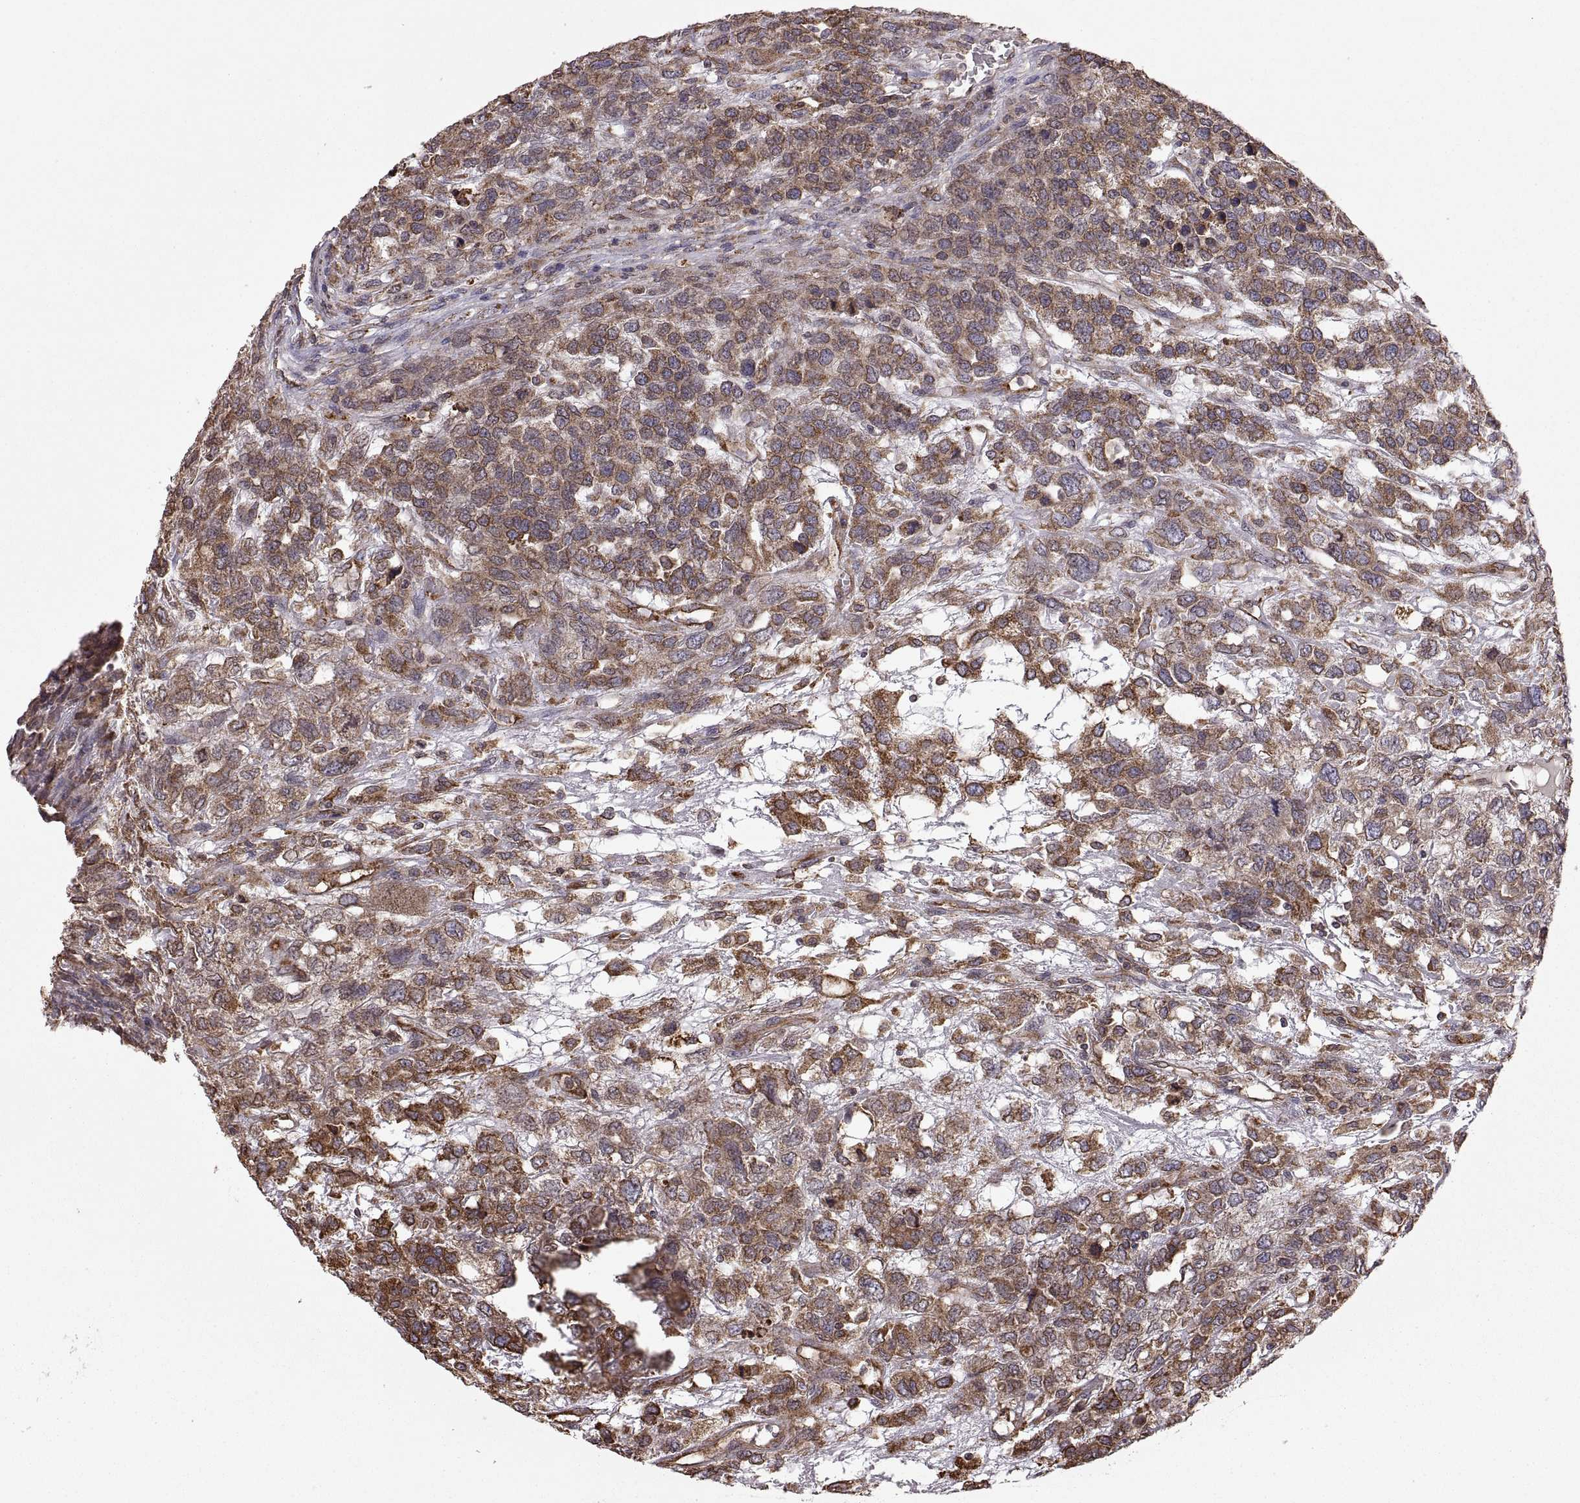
{"staining": {"intensity": "strong", "quantity": "<25%", "location": "cytoplasmic/membranous"}, "tissue": "testis cancer", "cell_type": "Tumor cells", "image_type": "cancer", "snomed": [{"axis": "morphology", "description": "Seminoma, NOS"}, {"axis": "topography", "description": "Testis"}], "caption": "Testis cancer (seminoma) stained with DAB (3,3'-diaminobenzidine) IHC demonstrates medium levels of strong cytoplasmic/membranous expression in about <25% of tumor cells.", "gene": "PDIA3", "patient": {"sex": "male", "age": 52}}